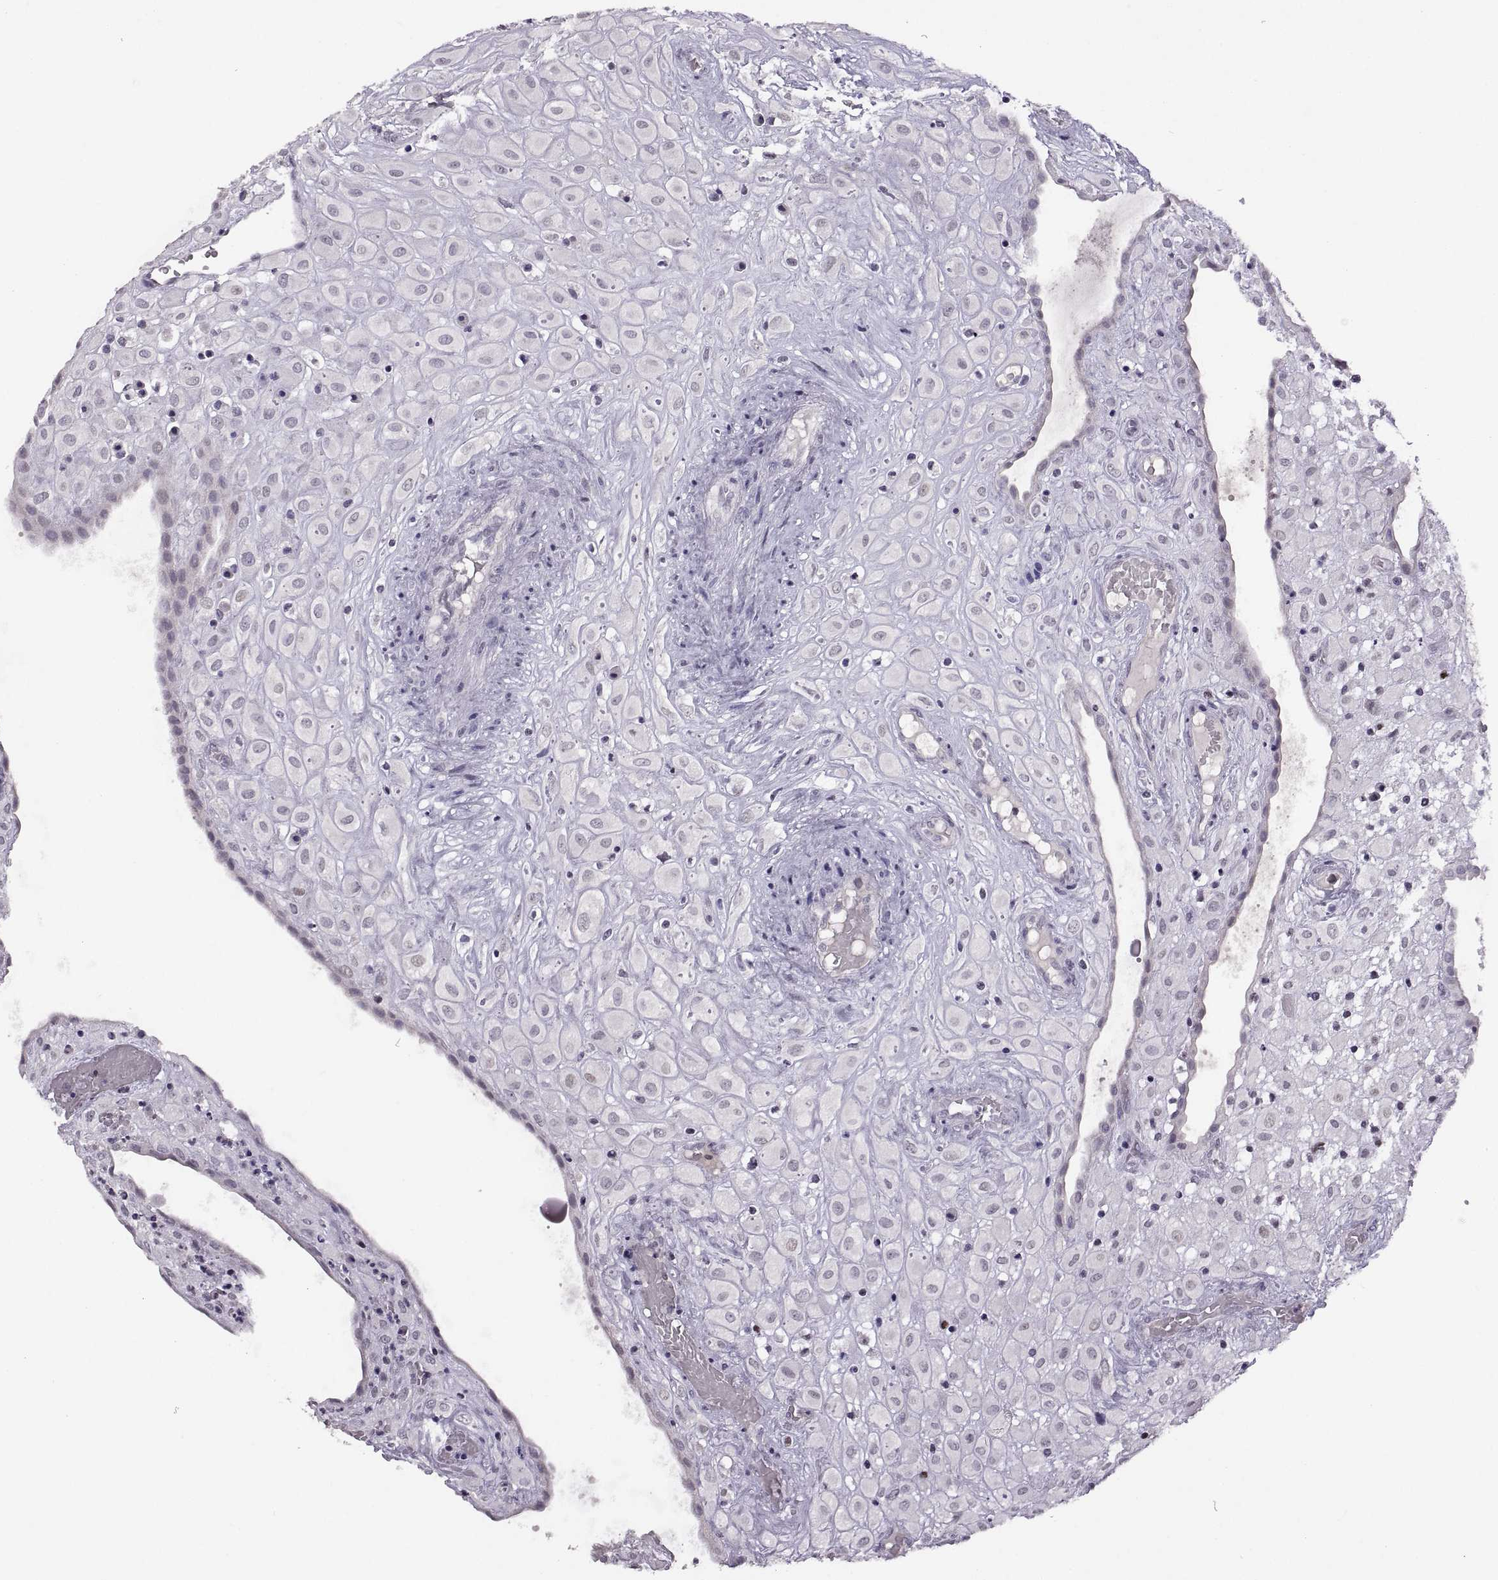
{"staining": {"intensity": "negative", "quantity": "none", "location": "none"}, "tissue": "placenta", "cell_type": "Decidual cells", "image_type": "normal", "snomed": [{"axis": "morphology", "description": "Normal tissue, NOS"}, {"axis": "topography", "description": "Placenta"}], "caption": "Immunohistochemistry (IHC) image of benign human placenta stained for a protein (brown), which displays no staining in decidual cells. Nuclei are stained in blue.", "gene": "NEK2", "patient": {"sex": "female", "age": 24}}